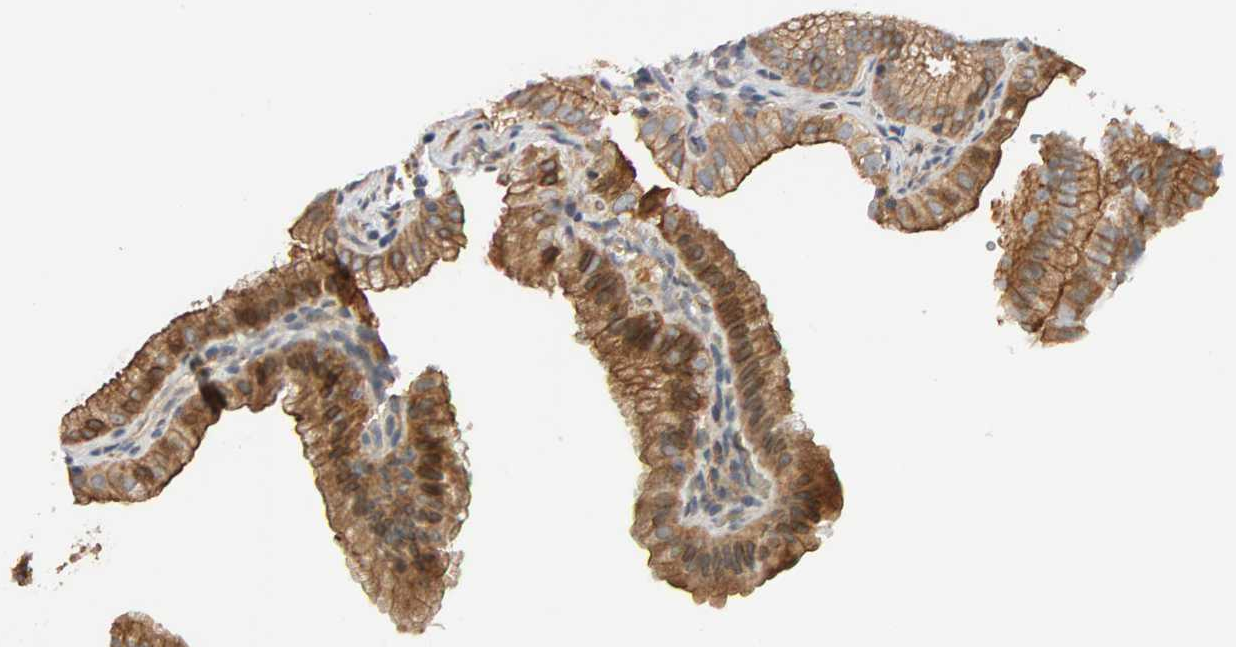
{"staining": {"intensity": "moderate", "quantity": ">75%", "location": "cytoplasmic/membranous"}, "tissue": "gallbladder", "cell_type": "Glandular cells", "image_type": "normal", "snomed": [{"axis": "morphology", "description": "Normal tissue, NOS"}, {"axis": "topography", "description": "Gallbladder"}], "caption": "Immunohistochemistry (IHC) staining of normal gallbladder, which reveals medium levels of moderate cytoplasmic/membranous staining in about >75% of glandular cells indicating moderate cytoplasmic/membranous protein positivity. The staining was performed using DAB (3,3'-diaminobenzidine) (brown) for protein detection and nuclei were counterstained in hematoxylin (blue).", "gene": "PPP1R16A", "patient": {"sex": "male", "age": 38}}